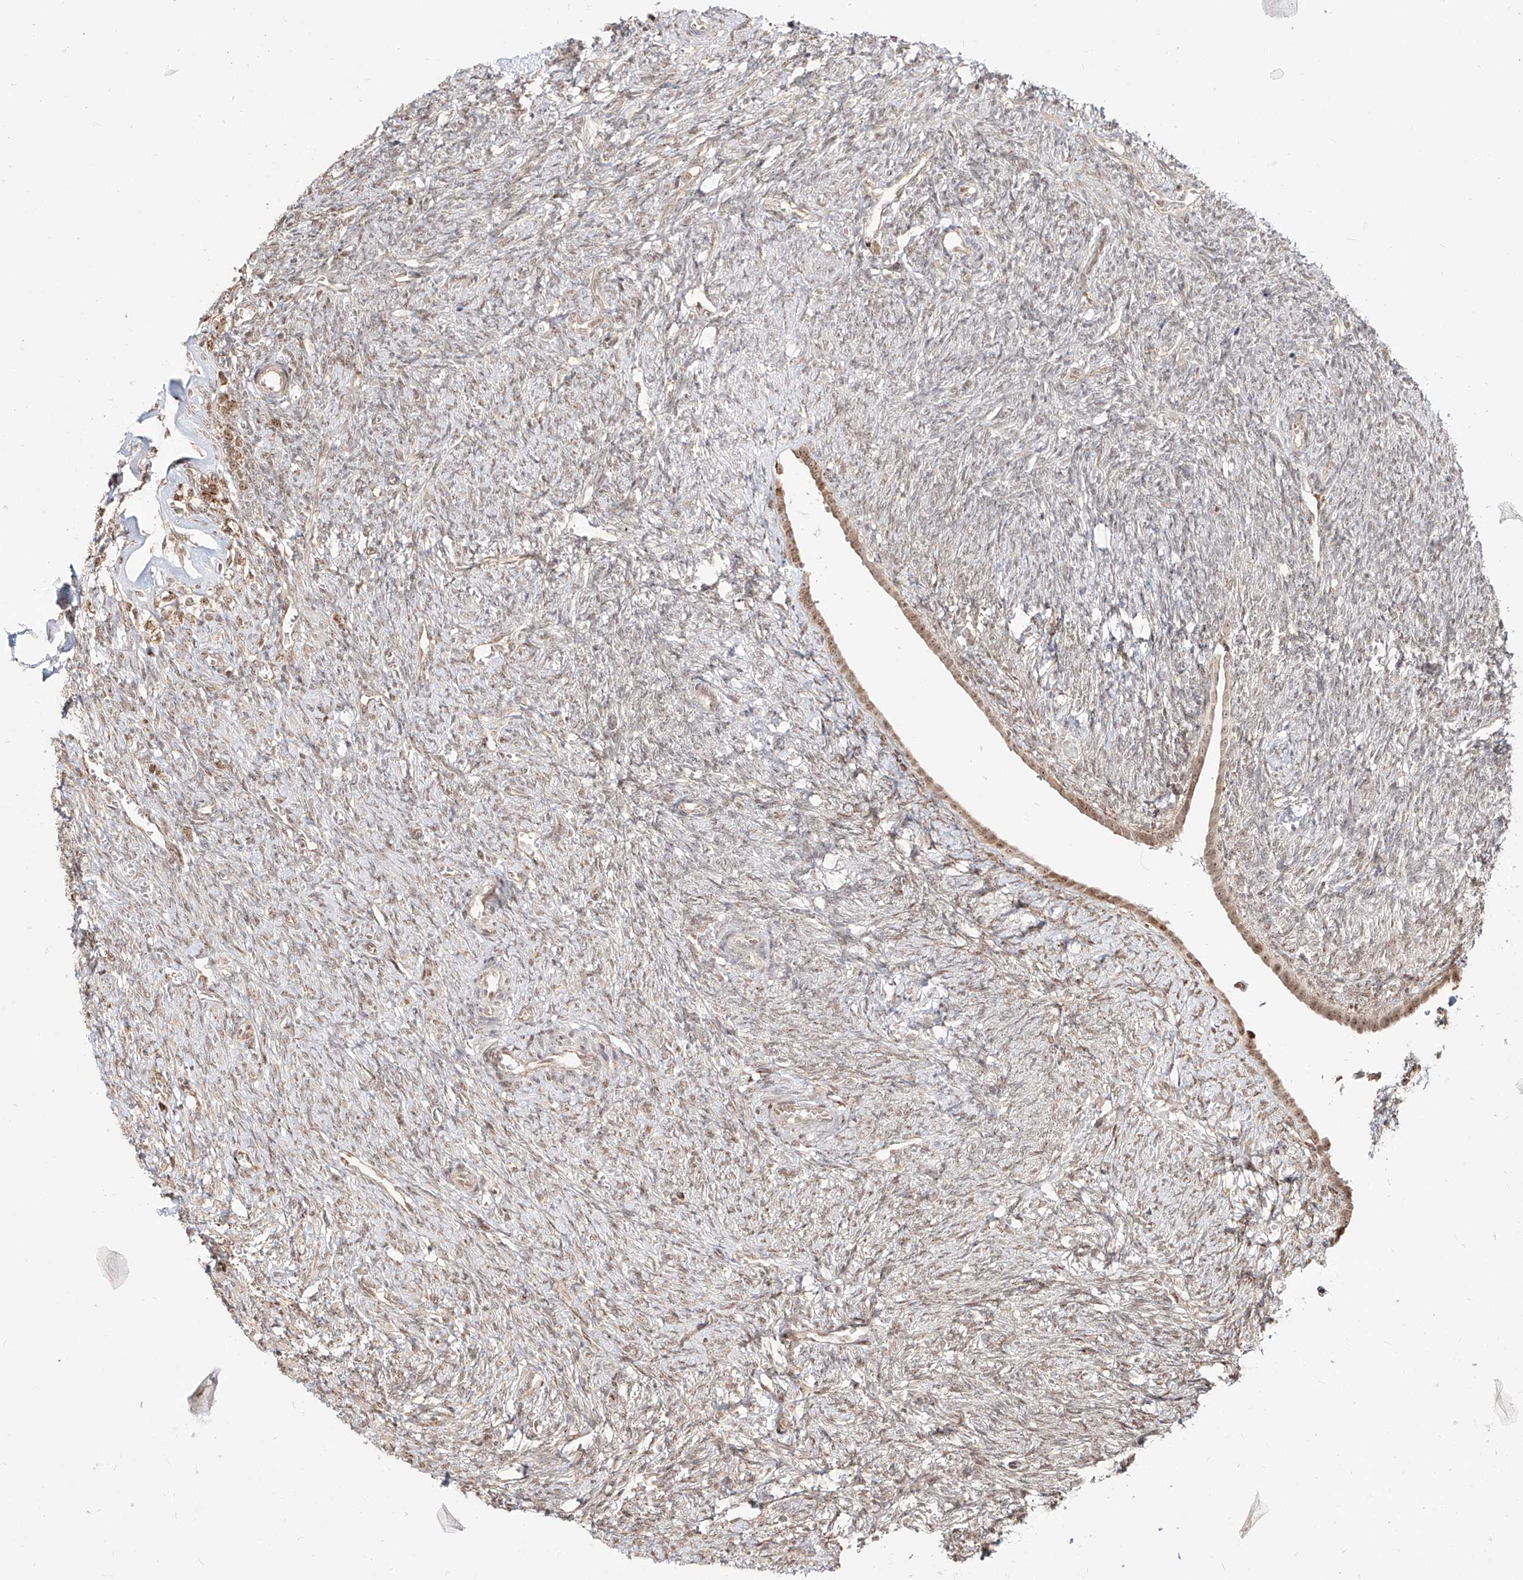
{"staining": {"intensity": "weak", "quantity": ">75%", "location": "cytoplasmic/membranous,nuclear"}, "tissue": "ovary", "cell_type": "Follicle cells", "image_type": "normal", "snomed": [{"axis": "morphology", "description": "Normal tissue, NOS"}, {"axis": "topography", "description": "Ovary"}], "caption": "A low amount of weak cytoplasmic/membranous,nuclear expression is identified in approximately >75% of follicle cells in normal ovary. Nuclei are stained in blue.", "gene": "ZNF710", "patient": {"sex": "female", "age": 41}}